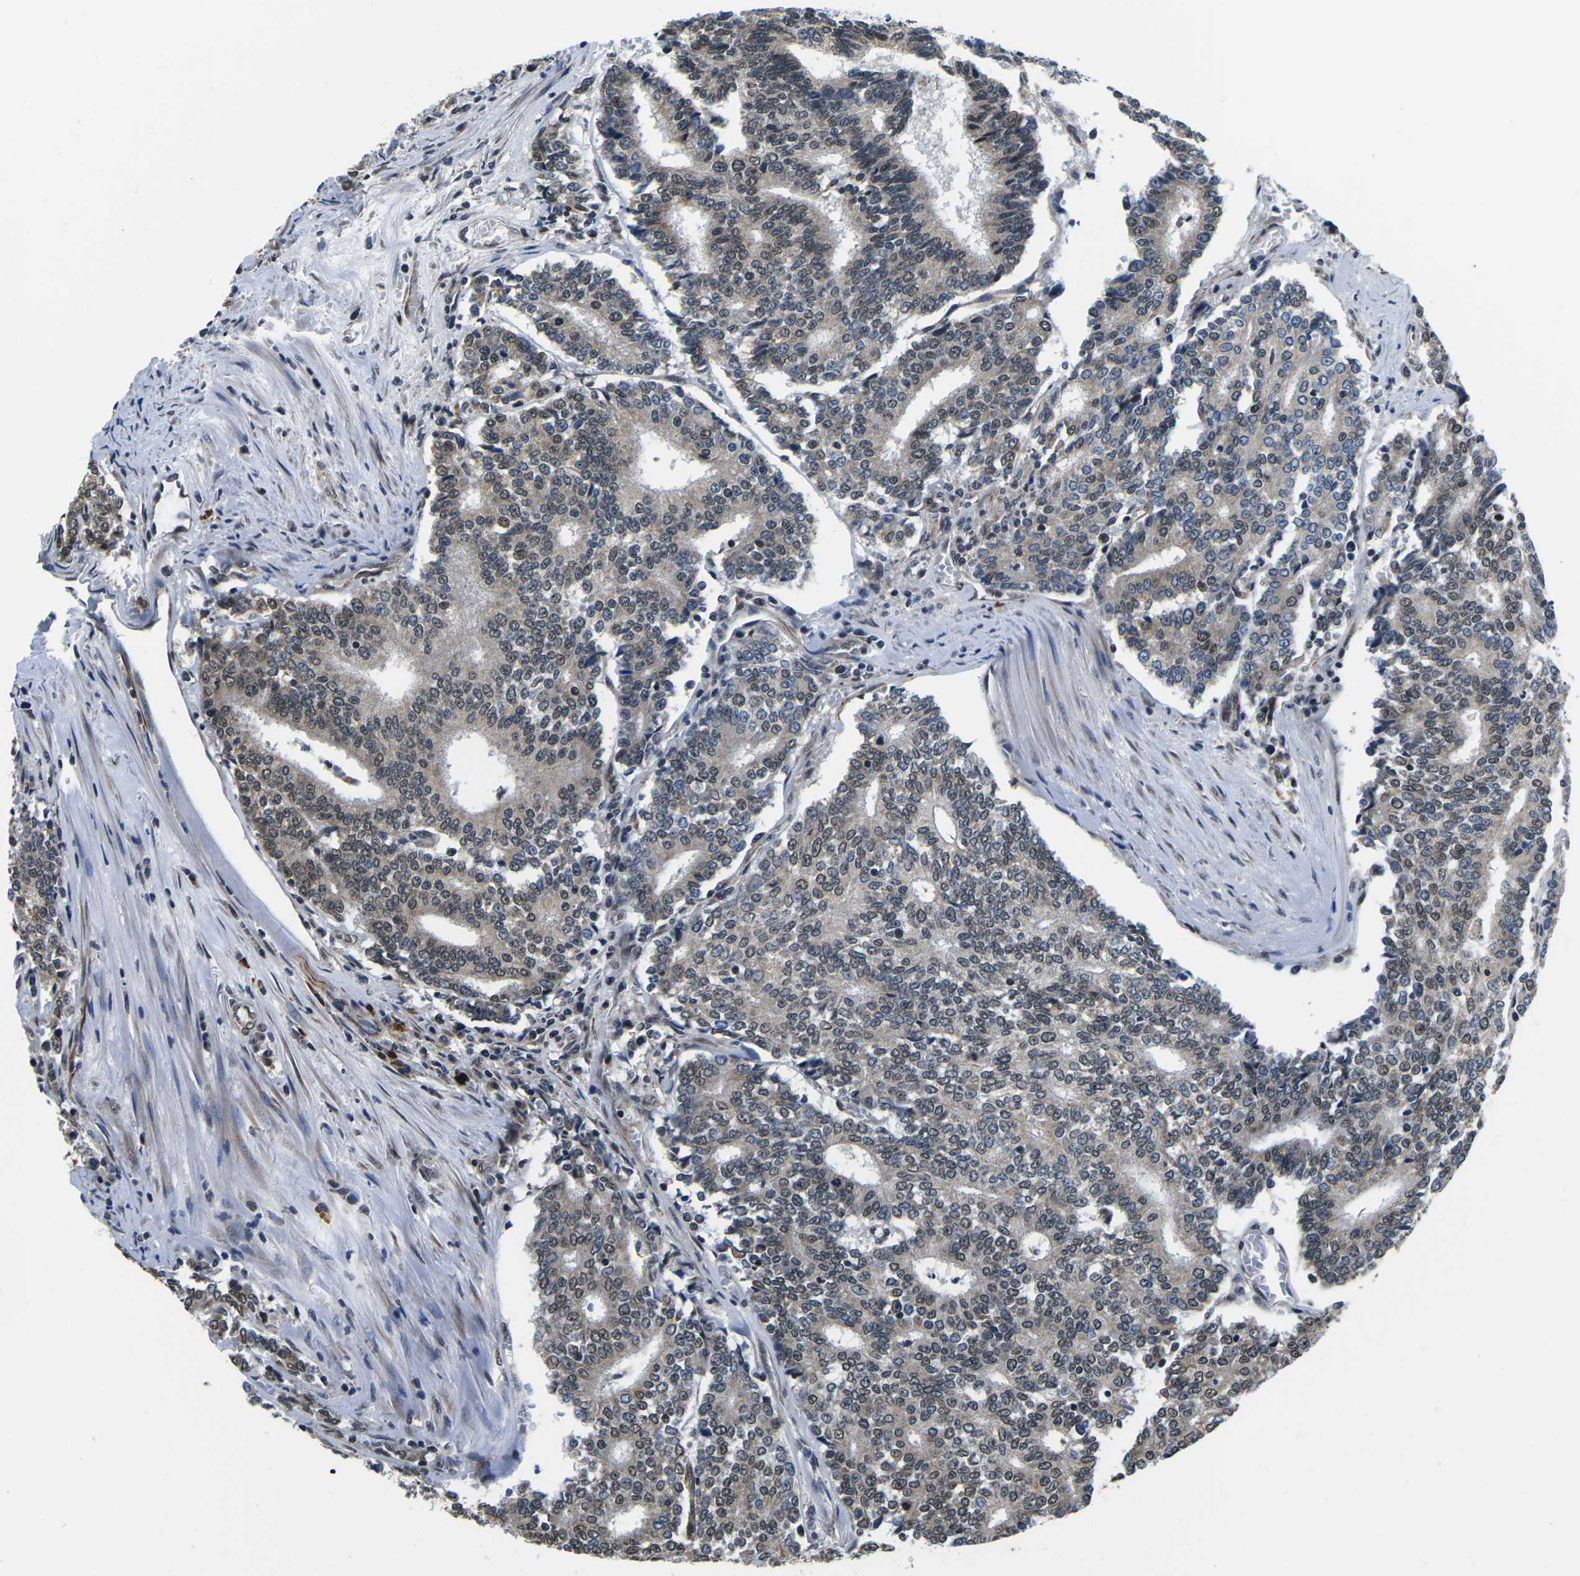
{"staining": {"intensity": "weak", "quantity": "25%-75%", "location": "cytoplasmic/membranous,nuclear"}, "tissue": "prostate cancer", "cell_type": "Tumor cells", "image_type": "cancer", "snomed": [{"axis": "morphology", "description": "Normal tissue, NOS"}, {"axis": "morphology", "description": "Adenocarcinoma, High grade"}, {"axis": "topography", "description": "Prostate"}, {"axis": "topography", "description": "Seminal veicle"}], "caption": "A brown stain highlights weak cytoplasmic/membranous and nuclear expression of a protein in human prostate cancer (high-grade adenocarcinoma) tumor cells.", "gene": "CCNE1", "patient": {"sex": "male", "age": 55}}